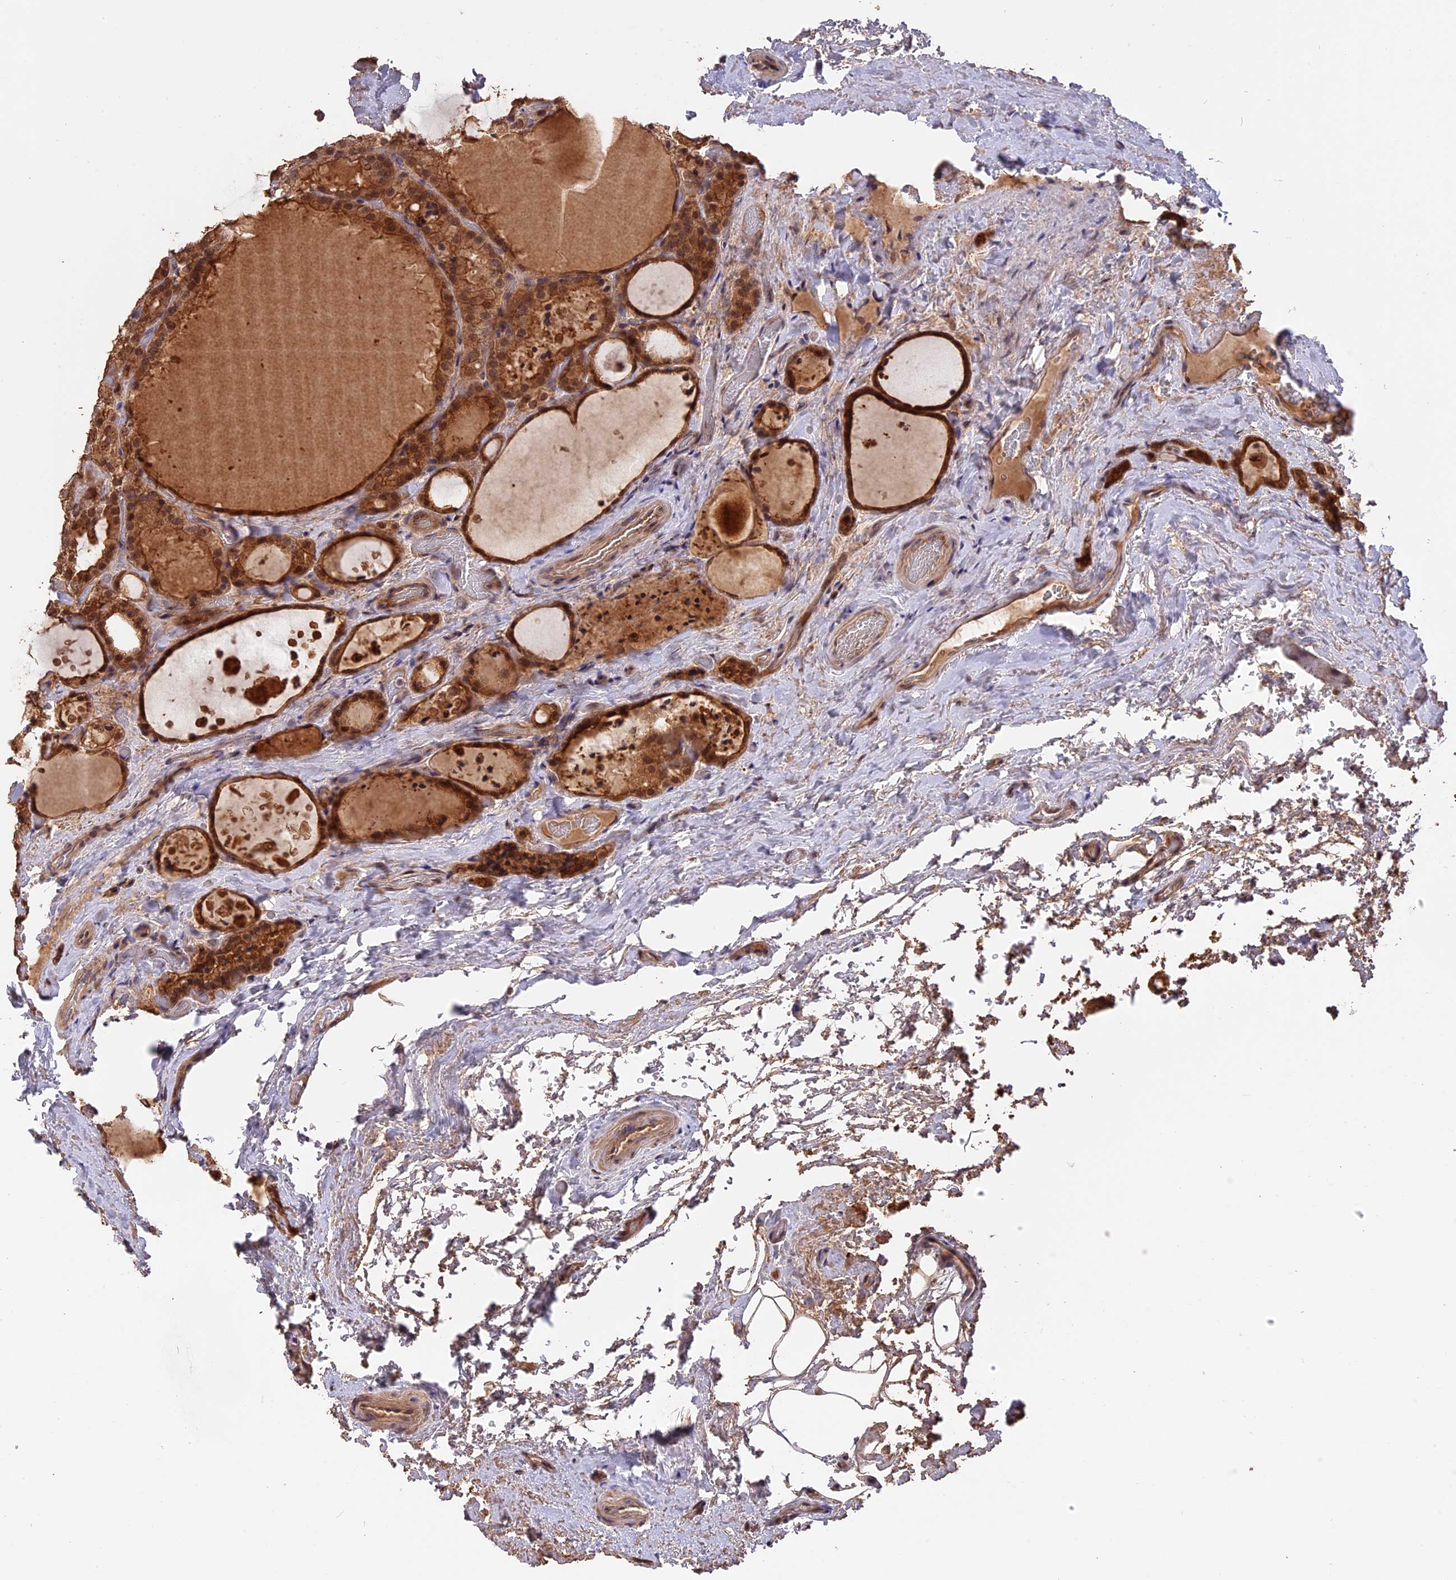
{"staining": {"intensity": "moderate", "quantity": ">75%", "location": "cytoplasmic/membranous,nuclear"}, "tissue": "thyroid cancer", "cell_type": "Tumor cells", "image_type": "cancer", "snomed": [{"axis": "morphology", "description": "Papillary adenocarcinoma, NOS"}, {"axis": "topography", "description": "Thyroid gland"}], "caption": "High-power microscopy captured an immunohistochemistry micrograph of thyroid cancer, revealing moderate cytoplasmic/membranous and nuclear positivity in about >75% of tumor cells. (DAB IHC with brightfield microscopy, high magnification).", "gene": "RASAL1", "patient": {"sex": "male", "age": 77}}